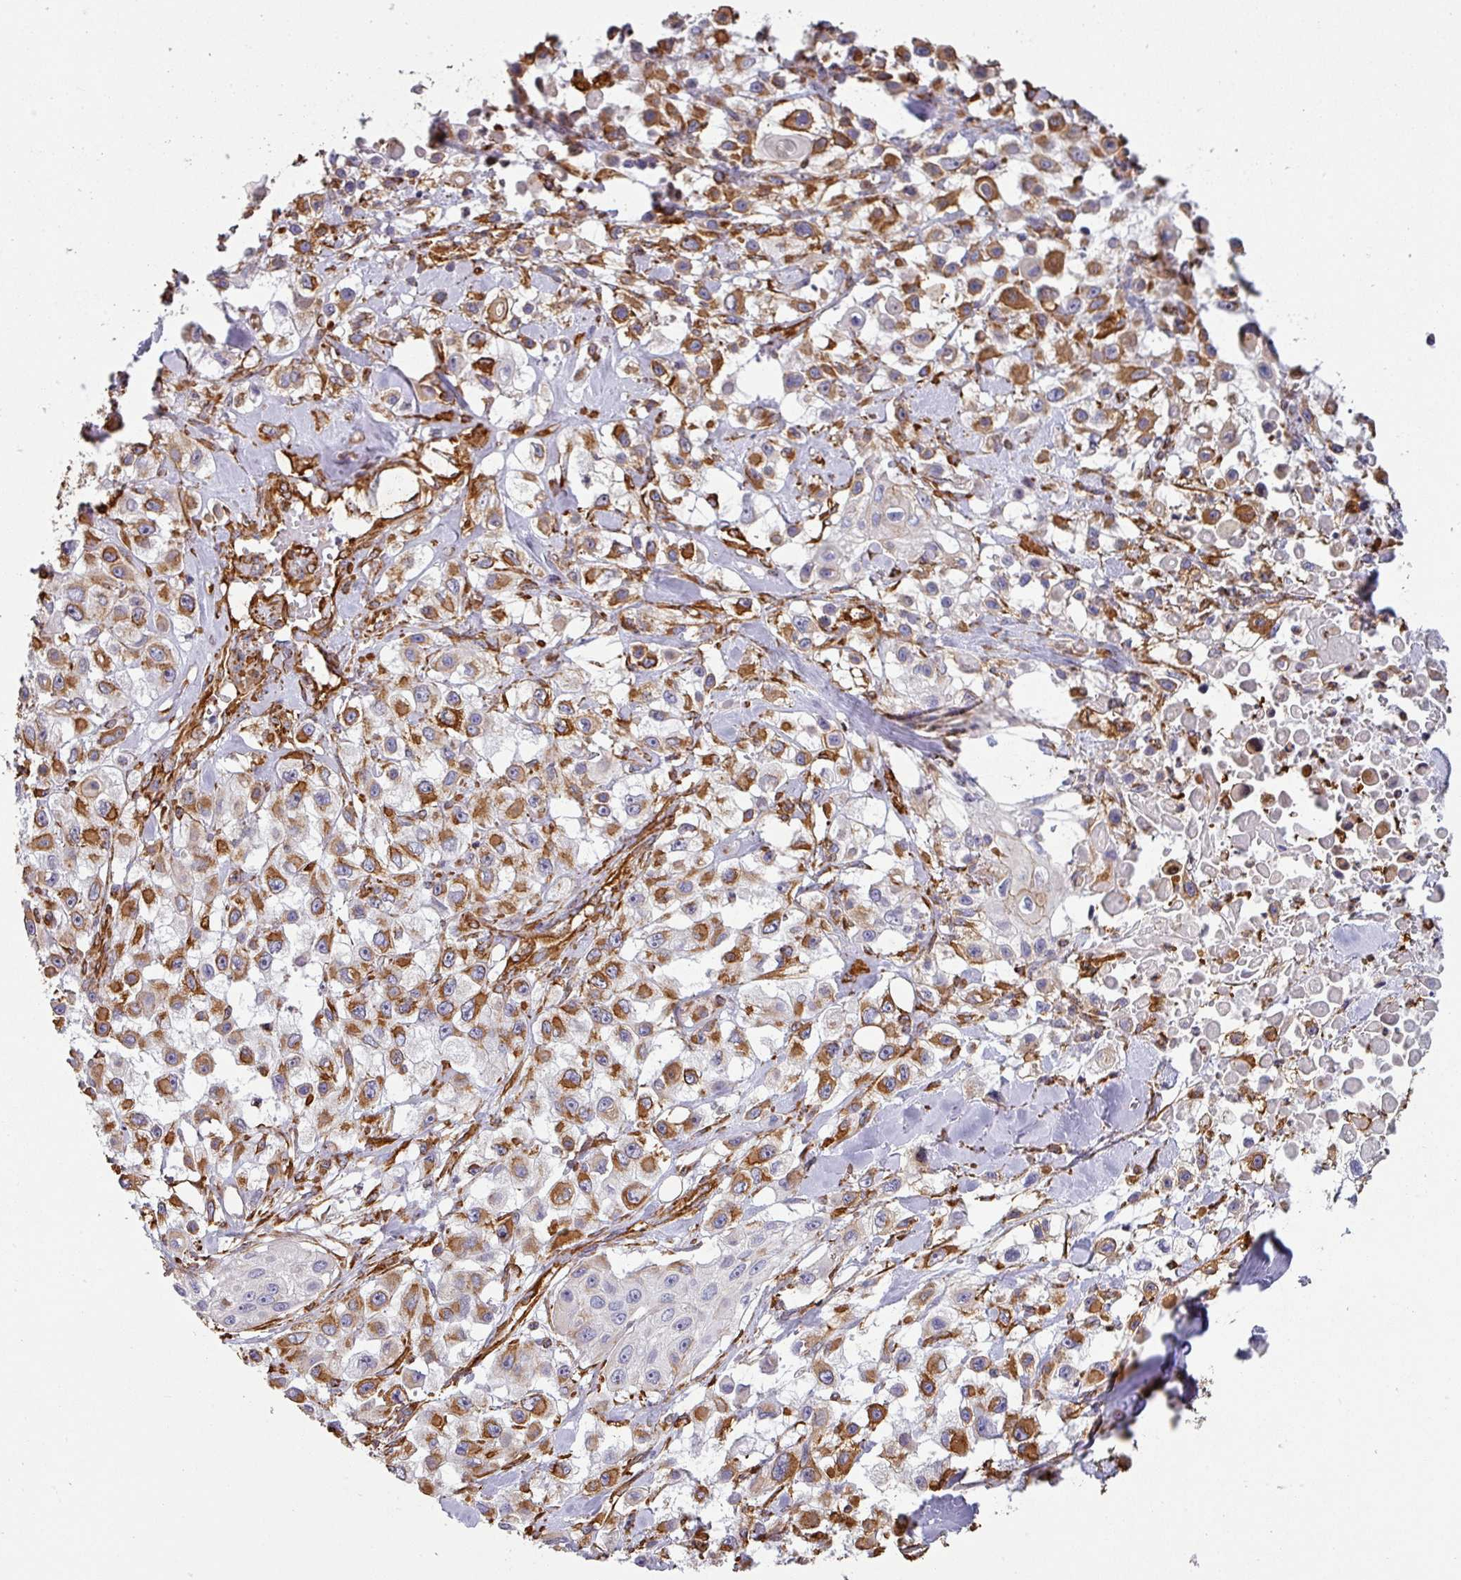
{"staining": {"intensity": "strong", "quantity": "<25%", "location": "cytoplasmic/membranous"}, "tissue": "skin cancer", "cell_type": "Tumor cells", "image_type": "cancer", "snomed": [{"axis": "morphology", "description": "Squamous cell carcinoma, NOS"}, {"axis": "topography", "description": "Skin"}], "caption": "Skin squamous cell carcinoma stained with a brown dye displays strong cytoplasmic/membranous positive expression in approximately <25% of tumor cells.", "gene": "ZNF280C", "patient": {"sex": "male", "age": 63}}